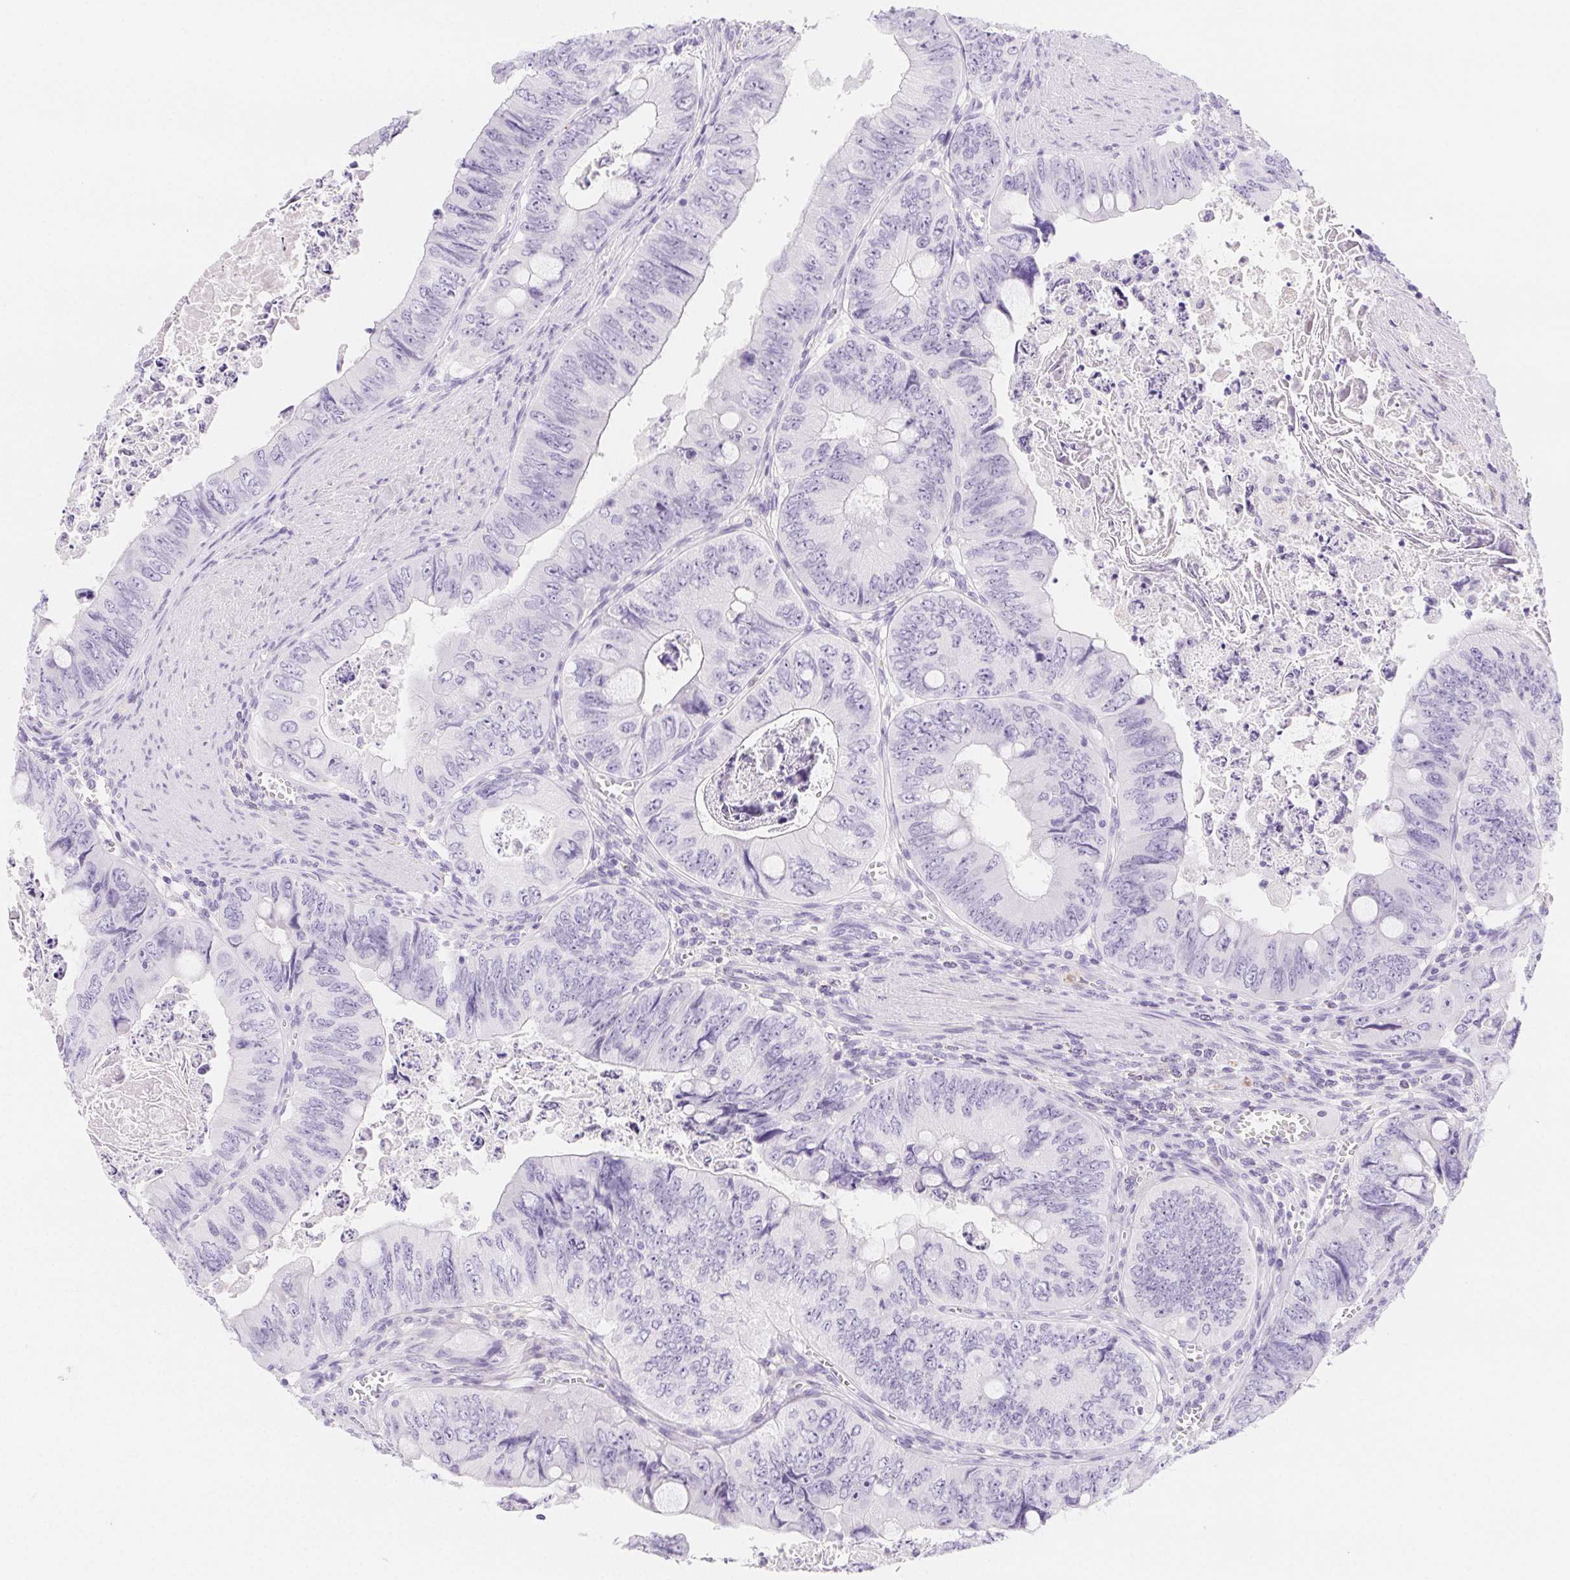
{"staining": {"intensity": "negative", "quantity": "none", "location": "none"}, "tissue": "colorectal cancer", "cell_type": "Tumor cells", "image_type": "cancer", "snomed": [{"axis": "morphology", "description": "Adenocarcinoma, NOS"}, {"axis": "topography", "description": "Colon"}], "caption": "Tumor cells show no significant protein staining in colorectal cancer (adenocarcinoma).", "gene": "ITIH2", "patient": {"sex": "female", "age": 84}}